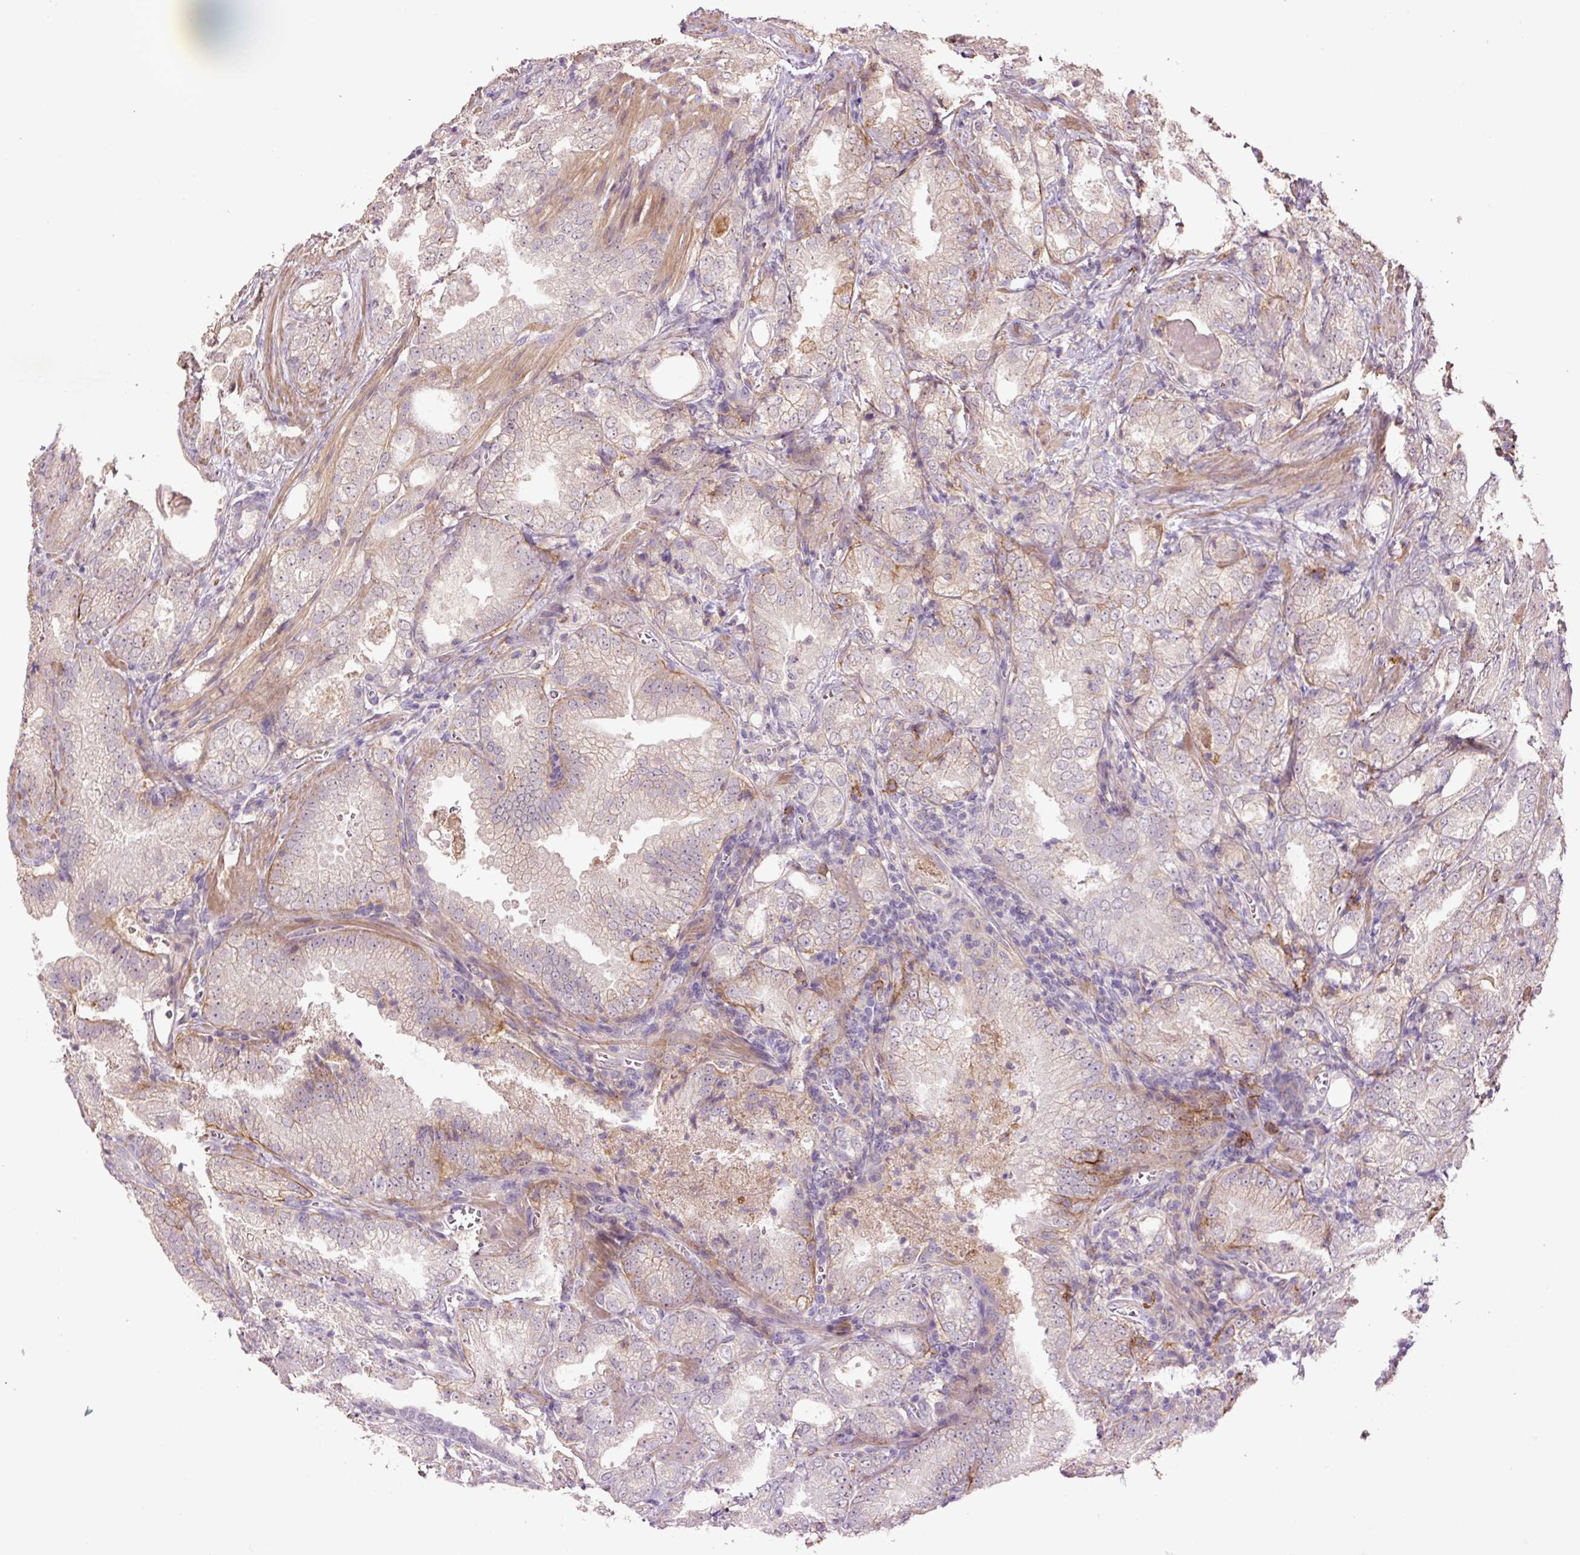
{"staining": {"intensity": "moderate", "quantity": "<25%", "location": "cytoplasmic/membranous"}, "tissue": "prostate cancer", "cell_type": "Tumor cells", "image_type": "cancer", "snomed": [{"axis": "morphology", "description": "Adenocarcinoma, High grade"}, {"axis": "topography", "description": "Prostate"}], "caption": "A brown stain highlights moderate cytoplasmic/membranous expression of a protein in prostate cancer tumor cells. Nuclei are stained in blue.", "gene": "SLC1A4", "patient": {"sex": "male", "age": 63}}